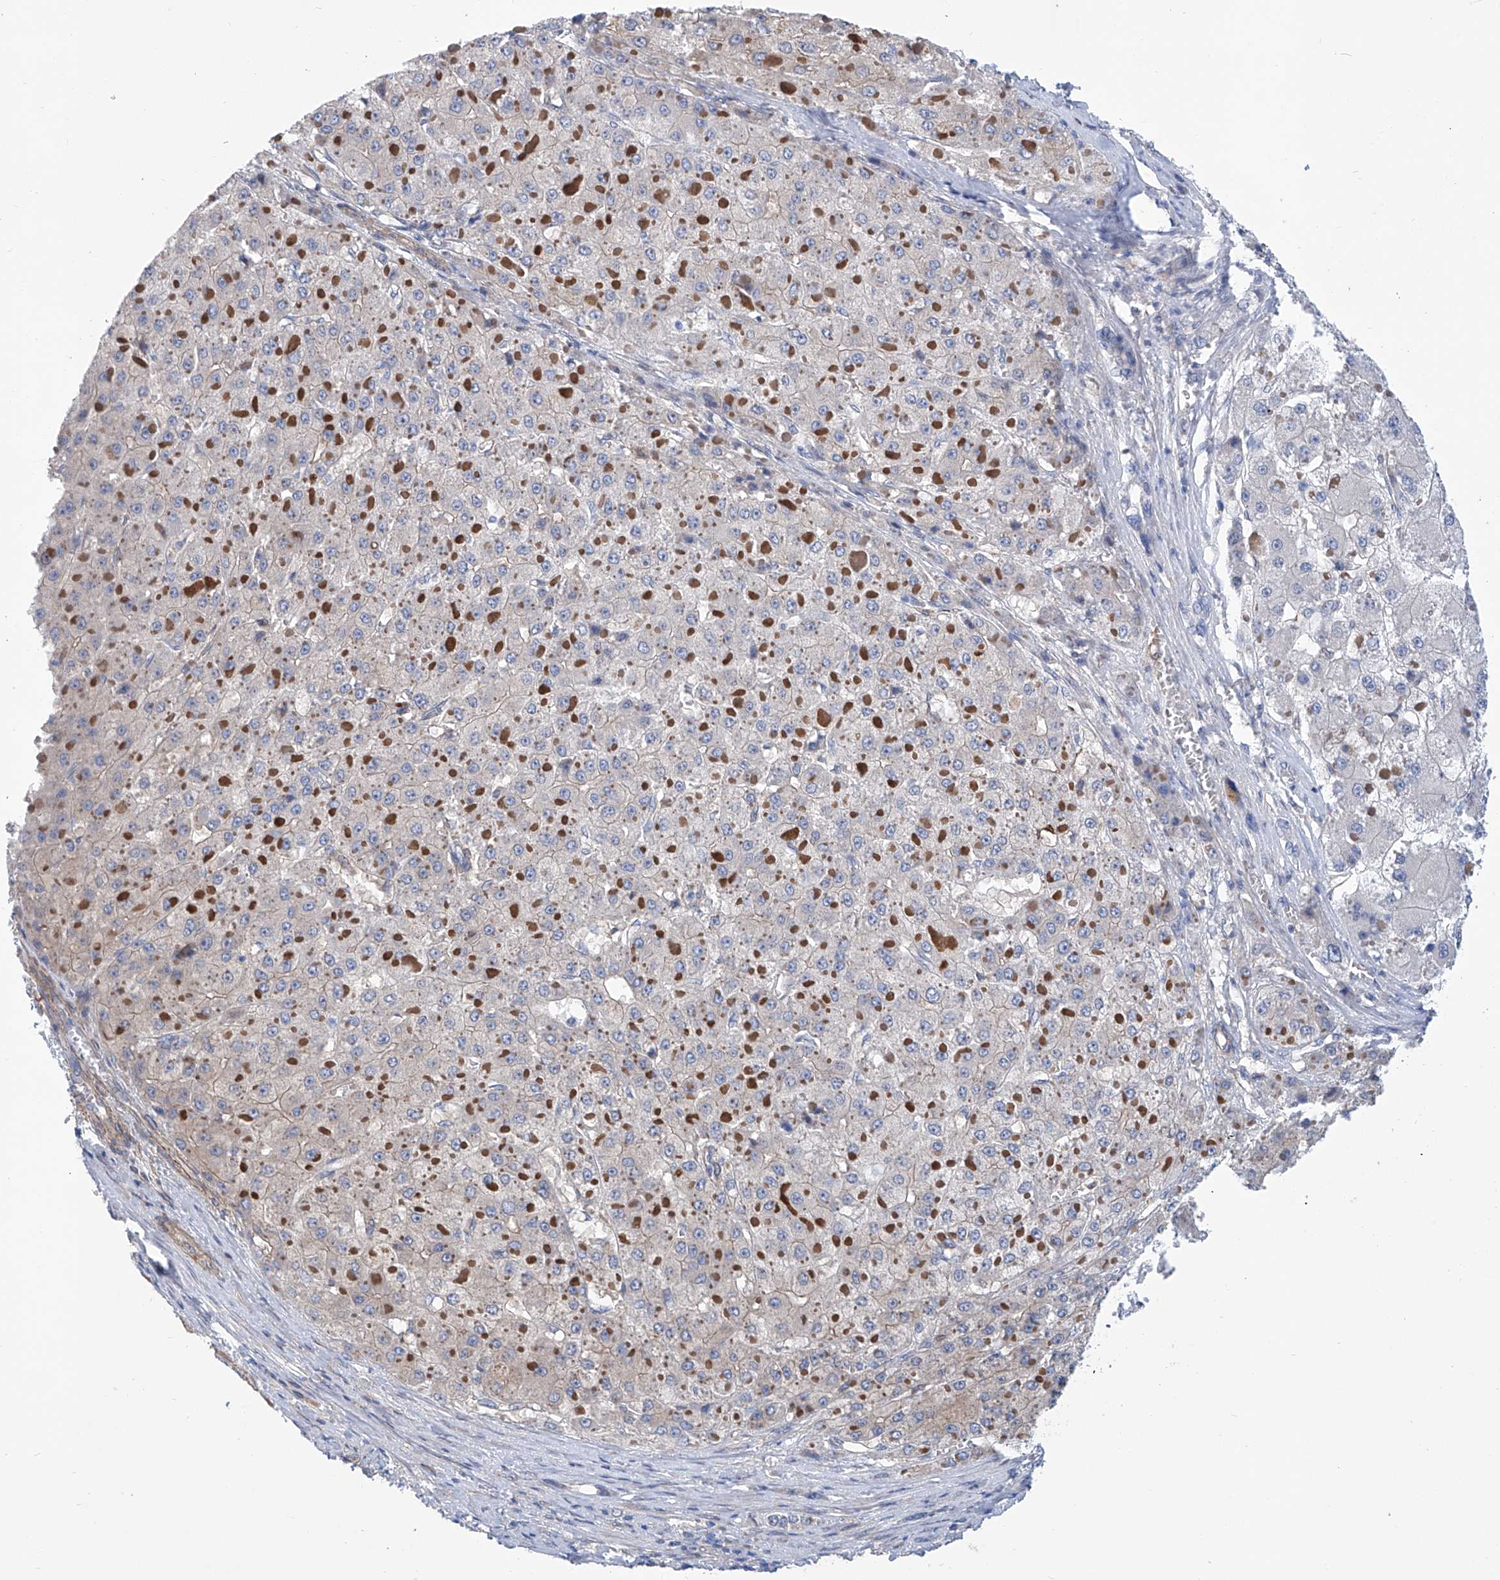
{"staining": {"intensity": "negative", "quantity": "none", "location": "none"}, "tissue": "liver cancer", "cell_type": "Tumor cells", "image_type": "cancer", "snomed": [{"axis": "morphology", "description": "Carcinoma, Hepatocellular, NOS"}, {"axis": "topography", "description": "Liver"}], "caption": "The image reveals no significant expression in tumor cells of liver cancer. (Stains: DAB (3,3'-diaminobenzidine) immunohistochemistry with hematoxylin counter stain, Microscopy: brightfield microscopy at high magnification).", "gene": "TNN", "patient": {"sex": "female", "age": 73}}